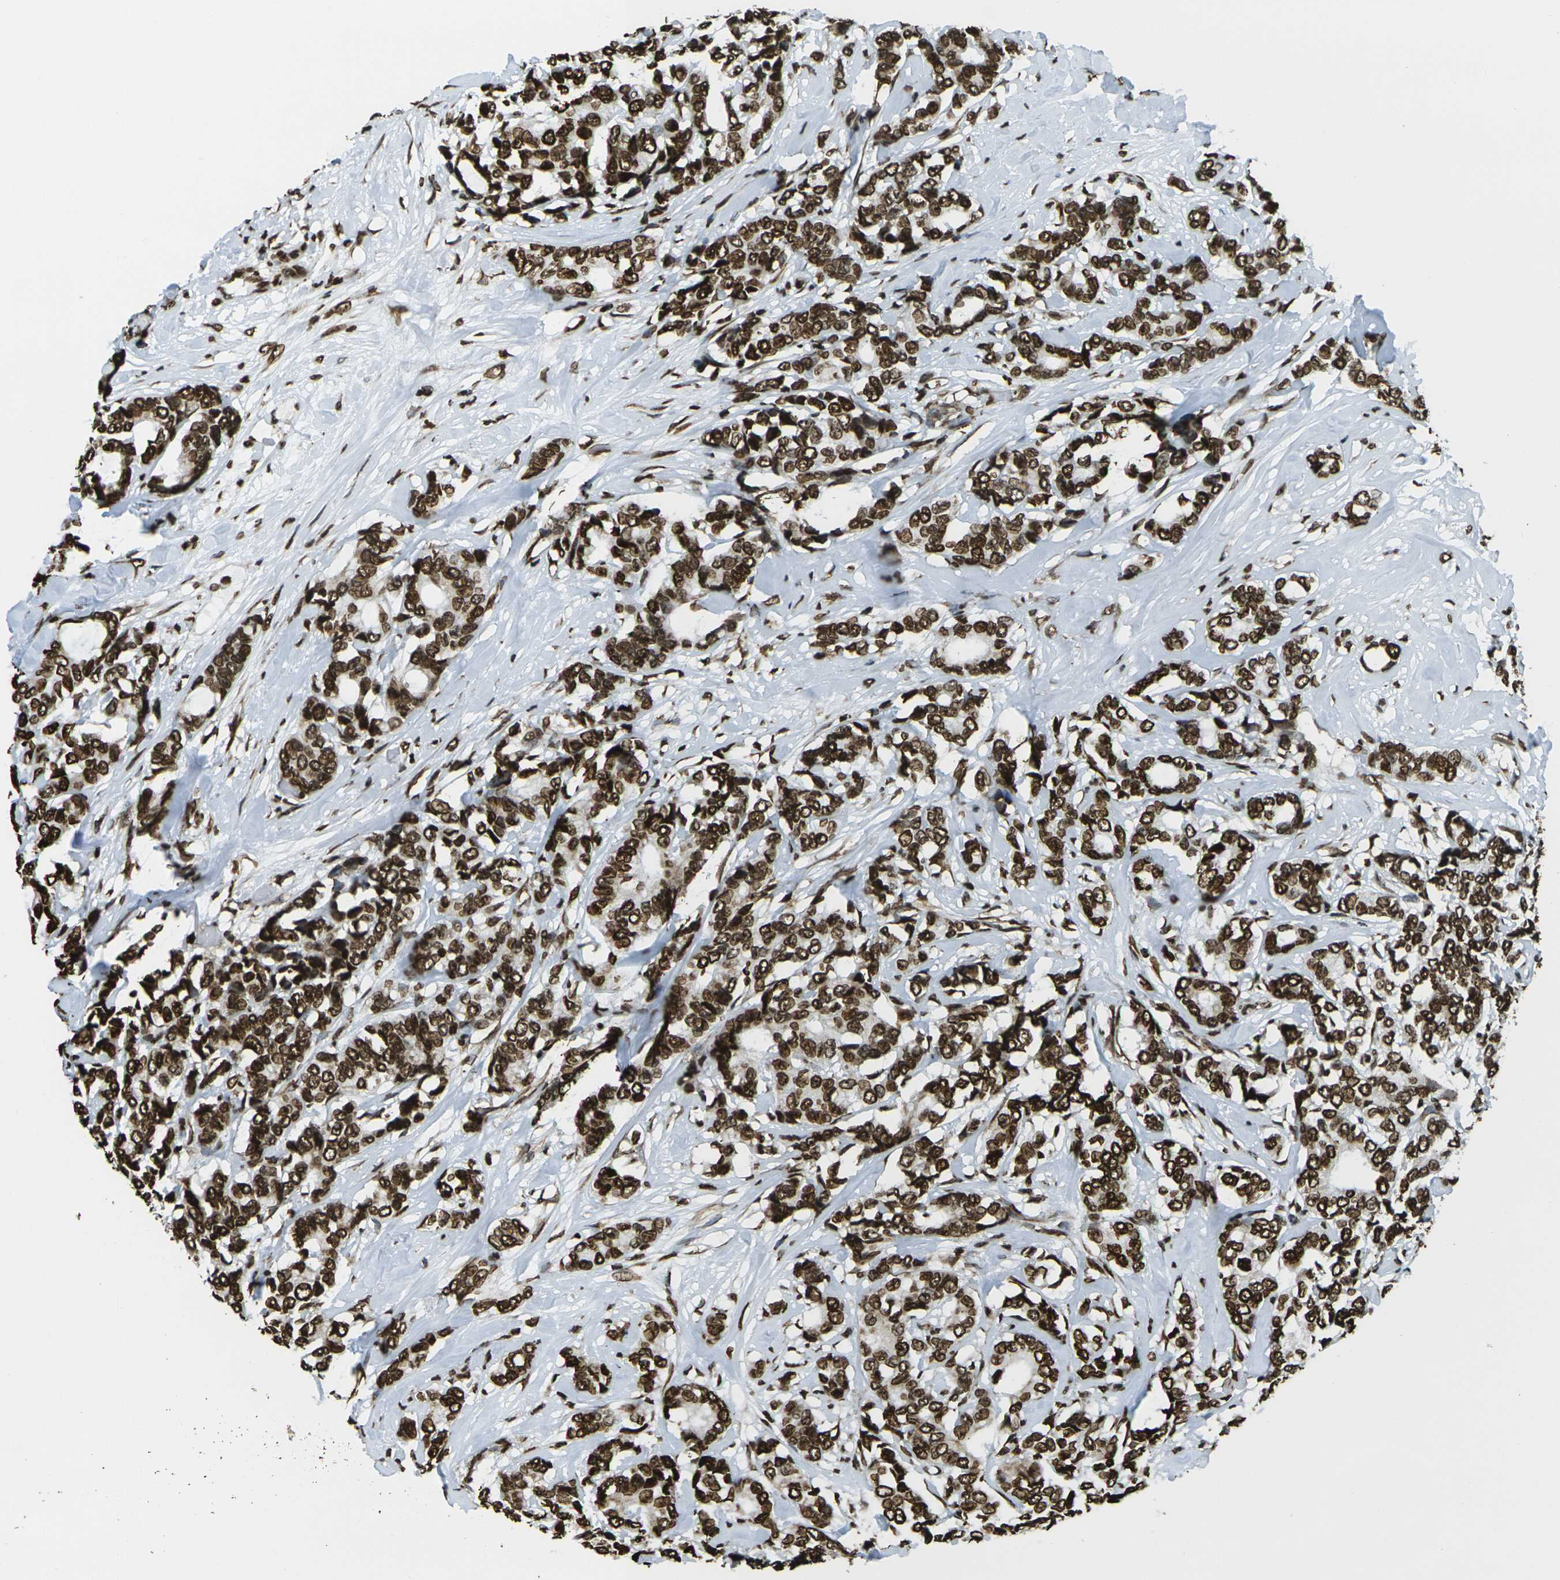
{"staining": {"intensity": "strong", "quantity": ">75%", "location": "nuclear"}, "tissue": "breast cancer", "cell_type": "Tumor cells", "image_type": "cancer", "snomed": [{"axis": "morphology", "description": "Duct carcinoma"}, {"axis": "topography", "description": "Breast"}], "caption": "A micrograph showing strong nuclear expression in about >75% of tumor cells in breast cancer, as visualized by brown immunohistochemical staining.", "gene": "H1-2", "patient": {"sex": "female", "age": 87}}